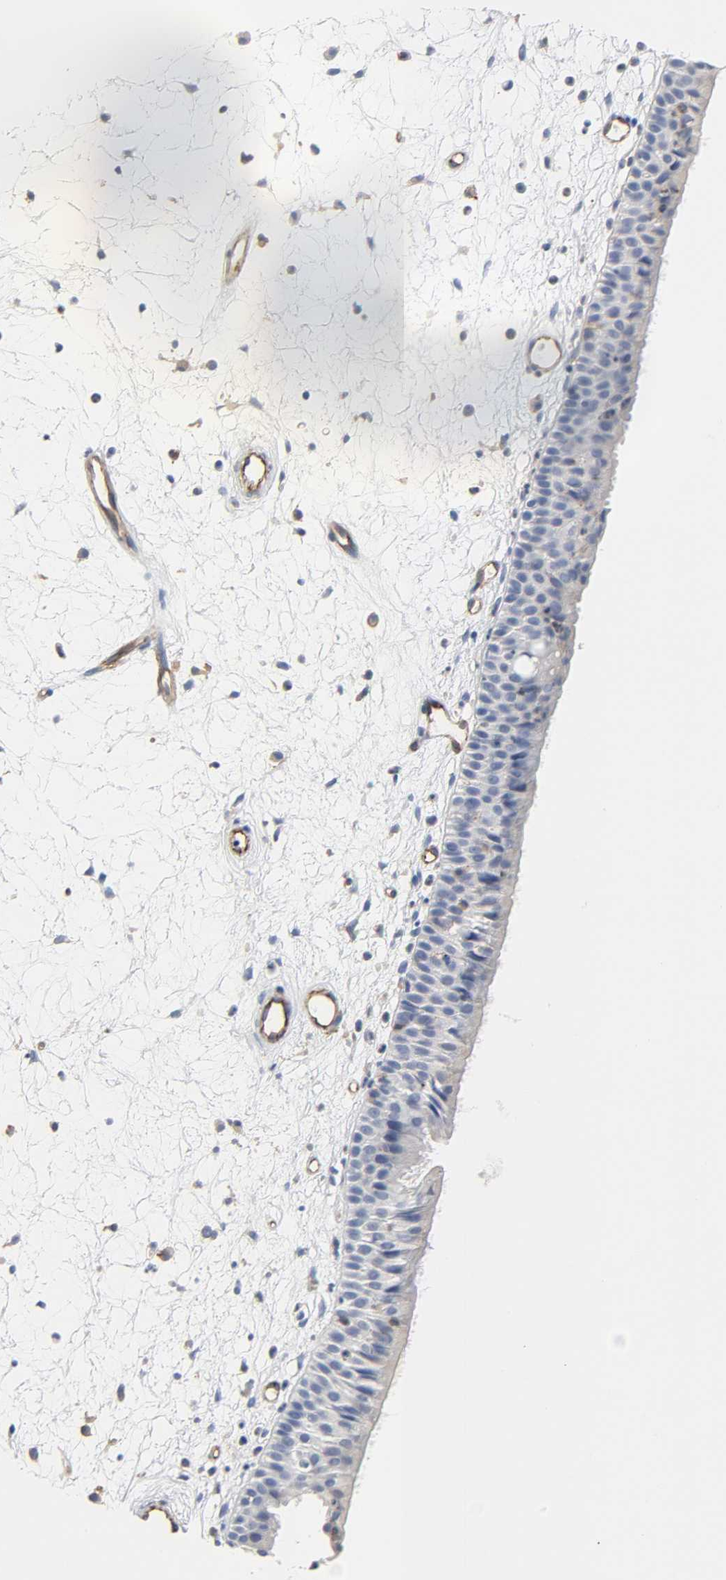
{"staining": {"intensity": "negative", "quantity": "none", "location": "none"}, "tissue": "nasopharynx", "cell_type": "Respiratory epithelial cells", "image_type": "normal", "snomed": [{"axis": "morphology", "description": "Normal tissue, NOS"}, {"axis": "topography", "description": "Nasopharynx"}], "caption": "An IHC histopathology image of normal nasopharynx is shown. There is no staining in respiratory epithelial cells of nasopharynx. Nuclei are stained in blue.", "gene": "PECAM1", "patient": {"sex": "female", "age": 54}}